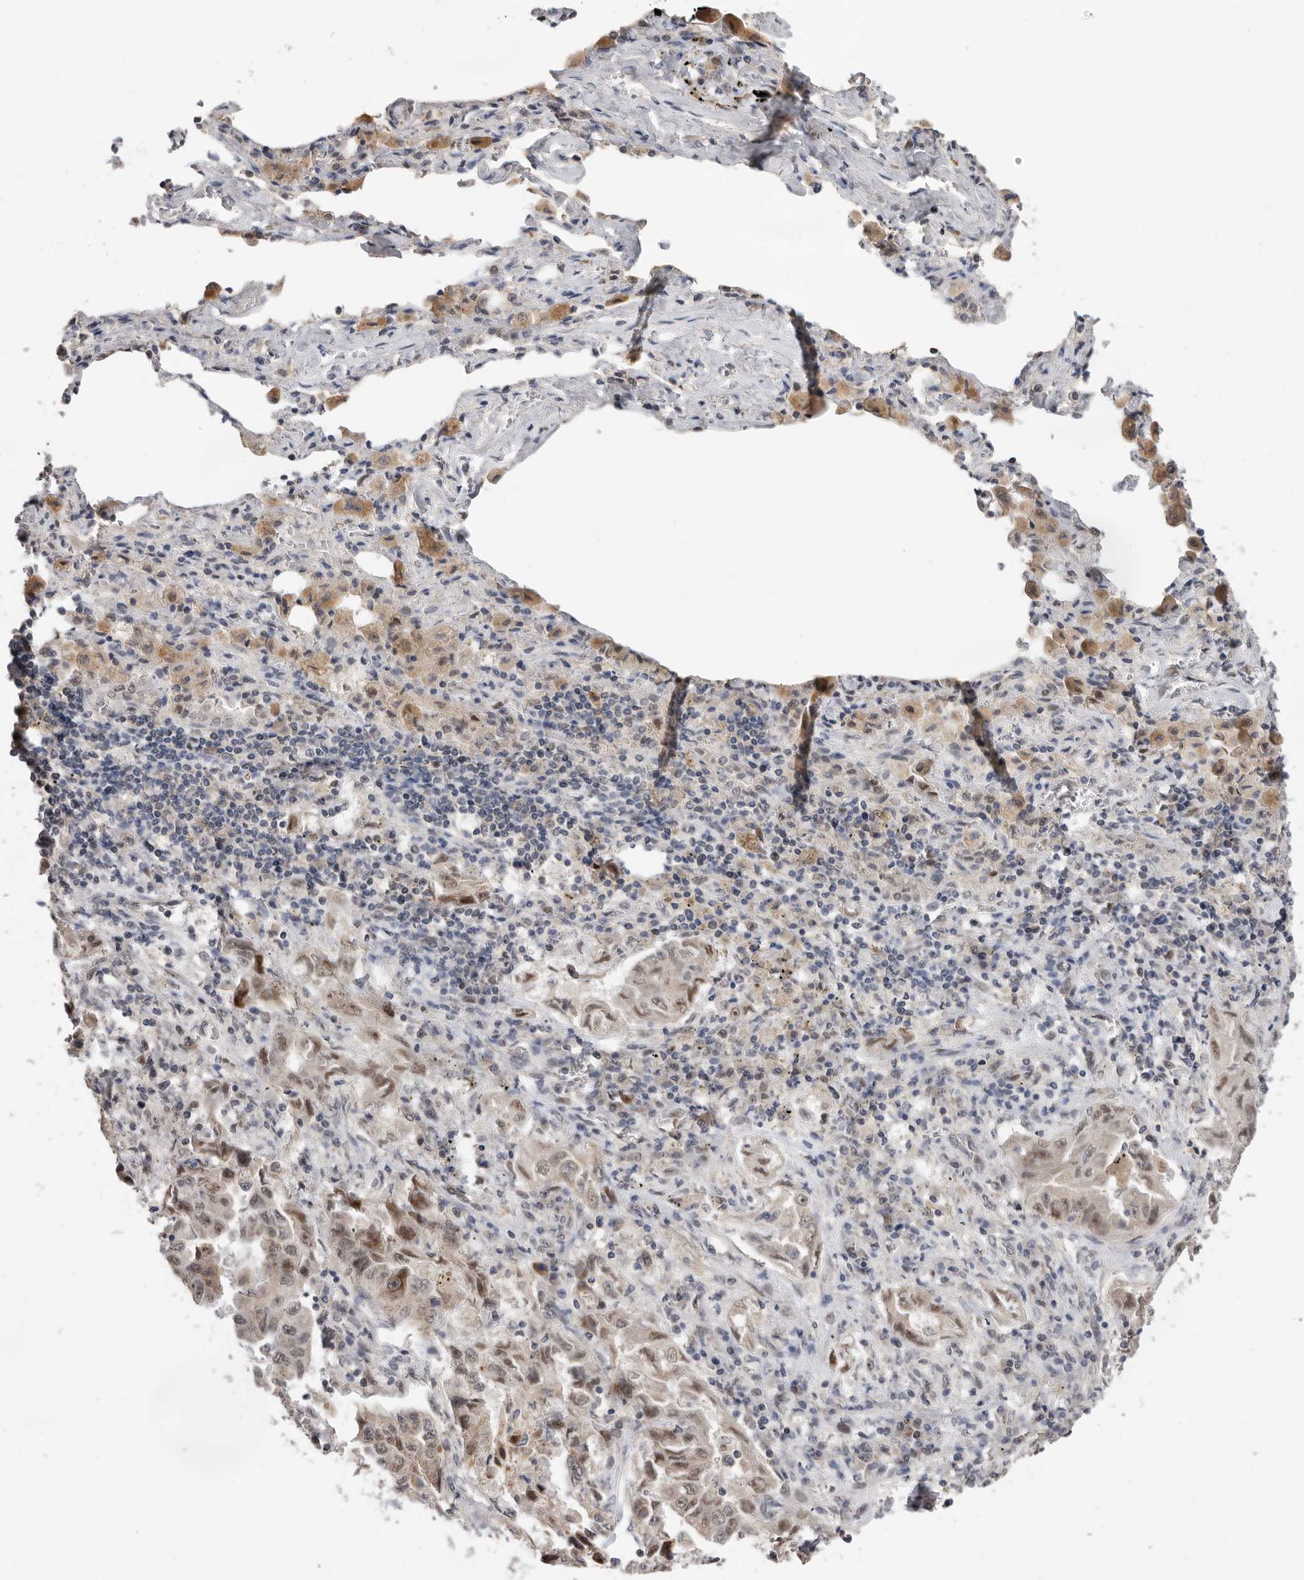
{"staining": {"intensity": "weak", "quantity": ">75%", "location": "cytoplasmic/membranous,nuclear"}, "tissue": "lung cancer", "cell_type": "Tumor cells", "image_type": "cancer", "snomed": [{"axis": "morphology", "description": "Adenocarcinoma, NOS"}, {"axis": "topography", "description": "Lung"}], "caption": "Tumor cells exhibit low levels of weak cytoplasmic/membranous and nuclear staining in approximately >75% of cells in adenocarcinoma (lung). The staining was performed using DAB (3,3'-diaminobenzidine), with brown indicating positive protein expression. Nuclei are stained blue with hematoxylin.", "gene": "BRCA2", "patient": {"sex": "female", "age": 51}}